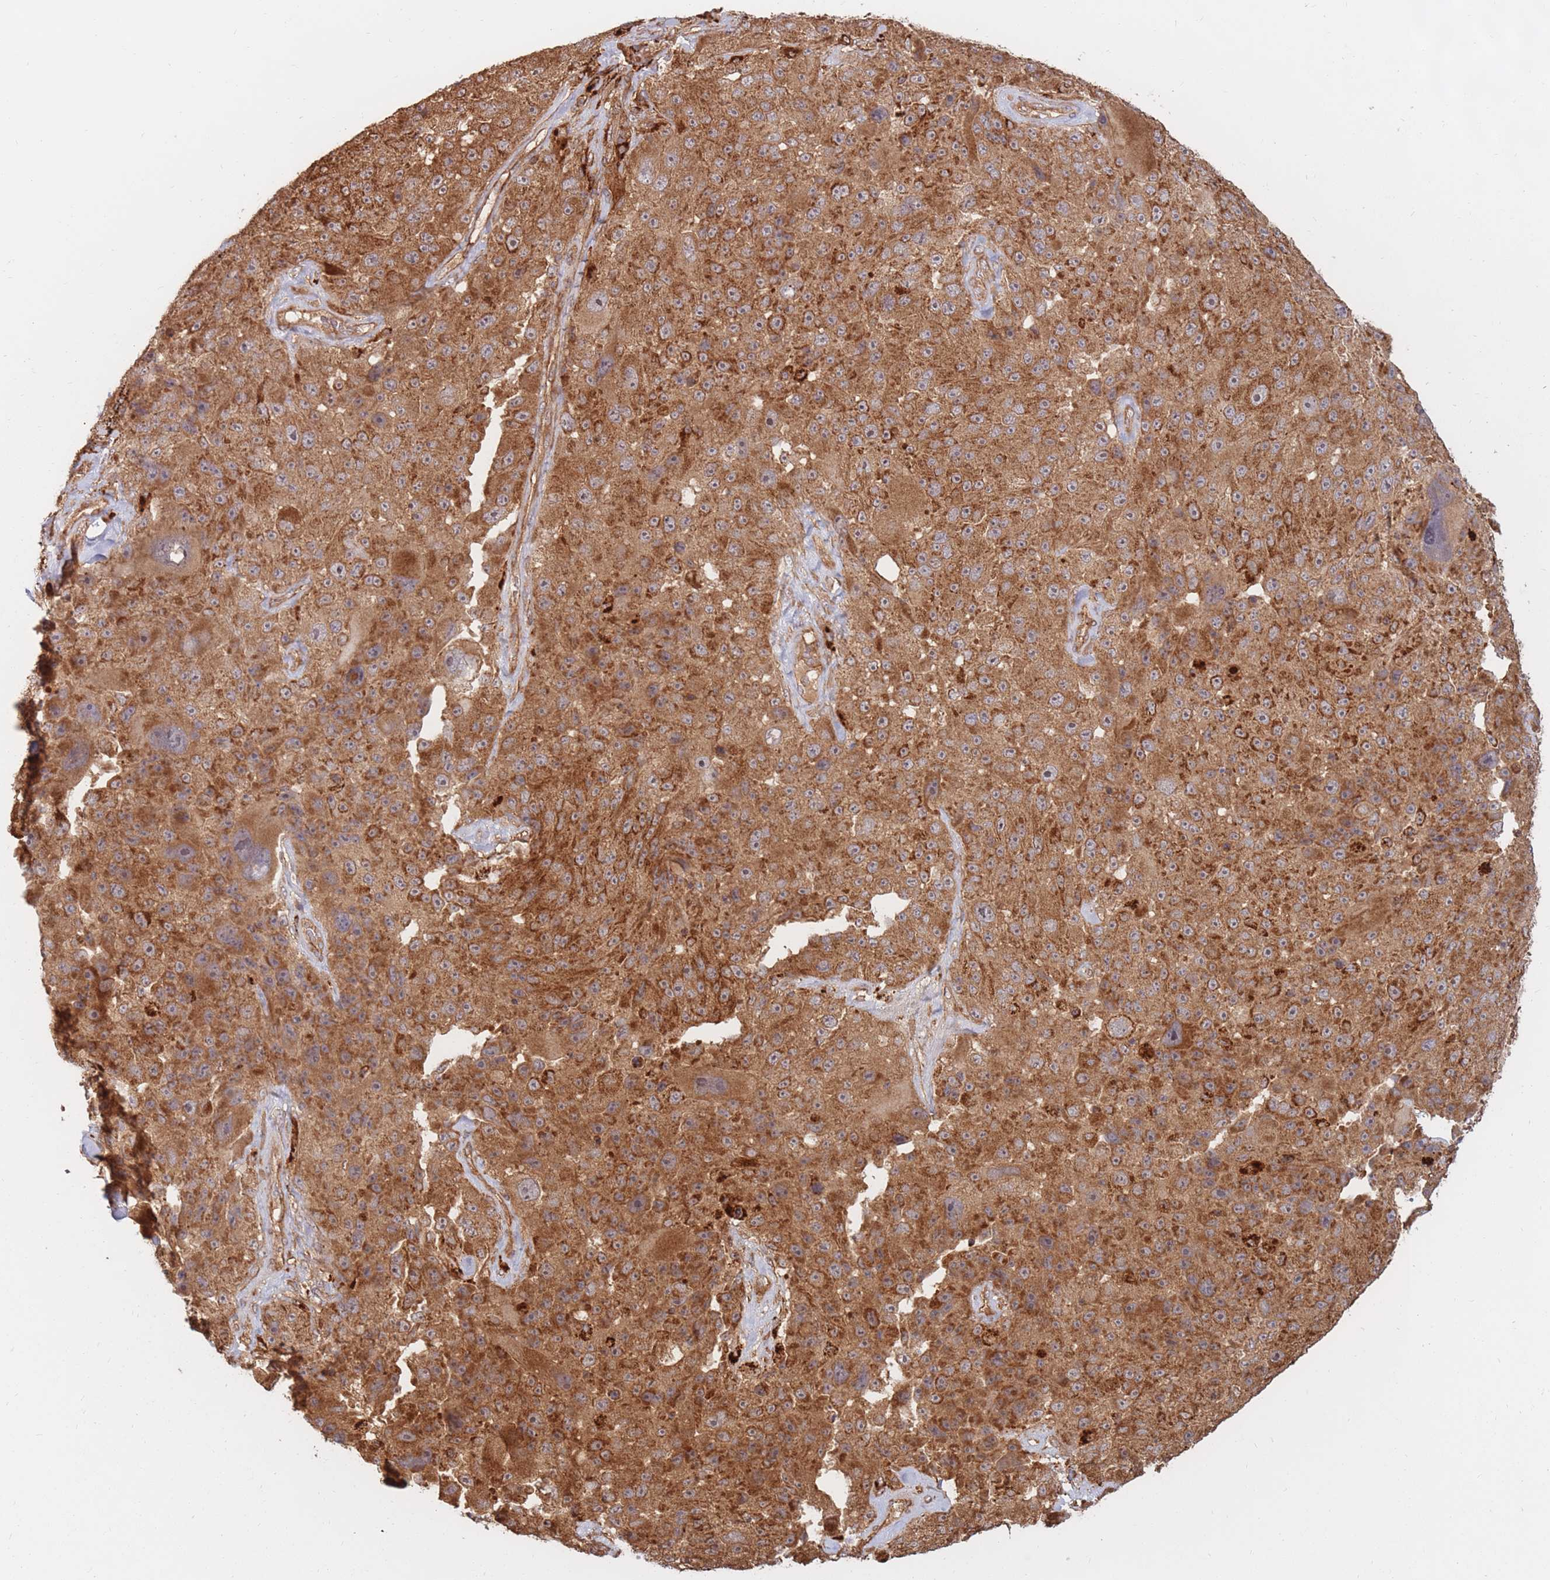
{"staining": {"intensity": "strong", "quantity": ">75%", "location": "cytoplasmic/membranous"}, "tissue": "melanoma", "cell_type": "Tumor cells", "image_type": "cancer", "snomed": [{"axis": "morphology", "description": "Malignant melanoma, Metastatic site"}, {"axis": "topography", "description": "Lymph node"}], "caption": "Immunohistochemical staining of malignant melanoma (metastatic site) shows high levels of strong cytoplasmic/membranous protein positivity in about >75% of tumor cells.", "gene": "RASSF2", "patient": {"sex": "male", "age": 62}}